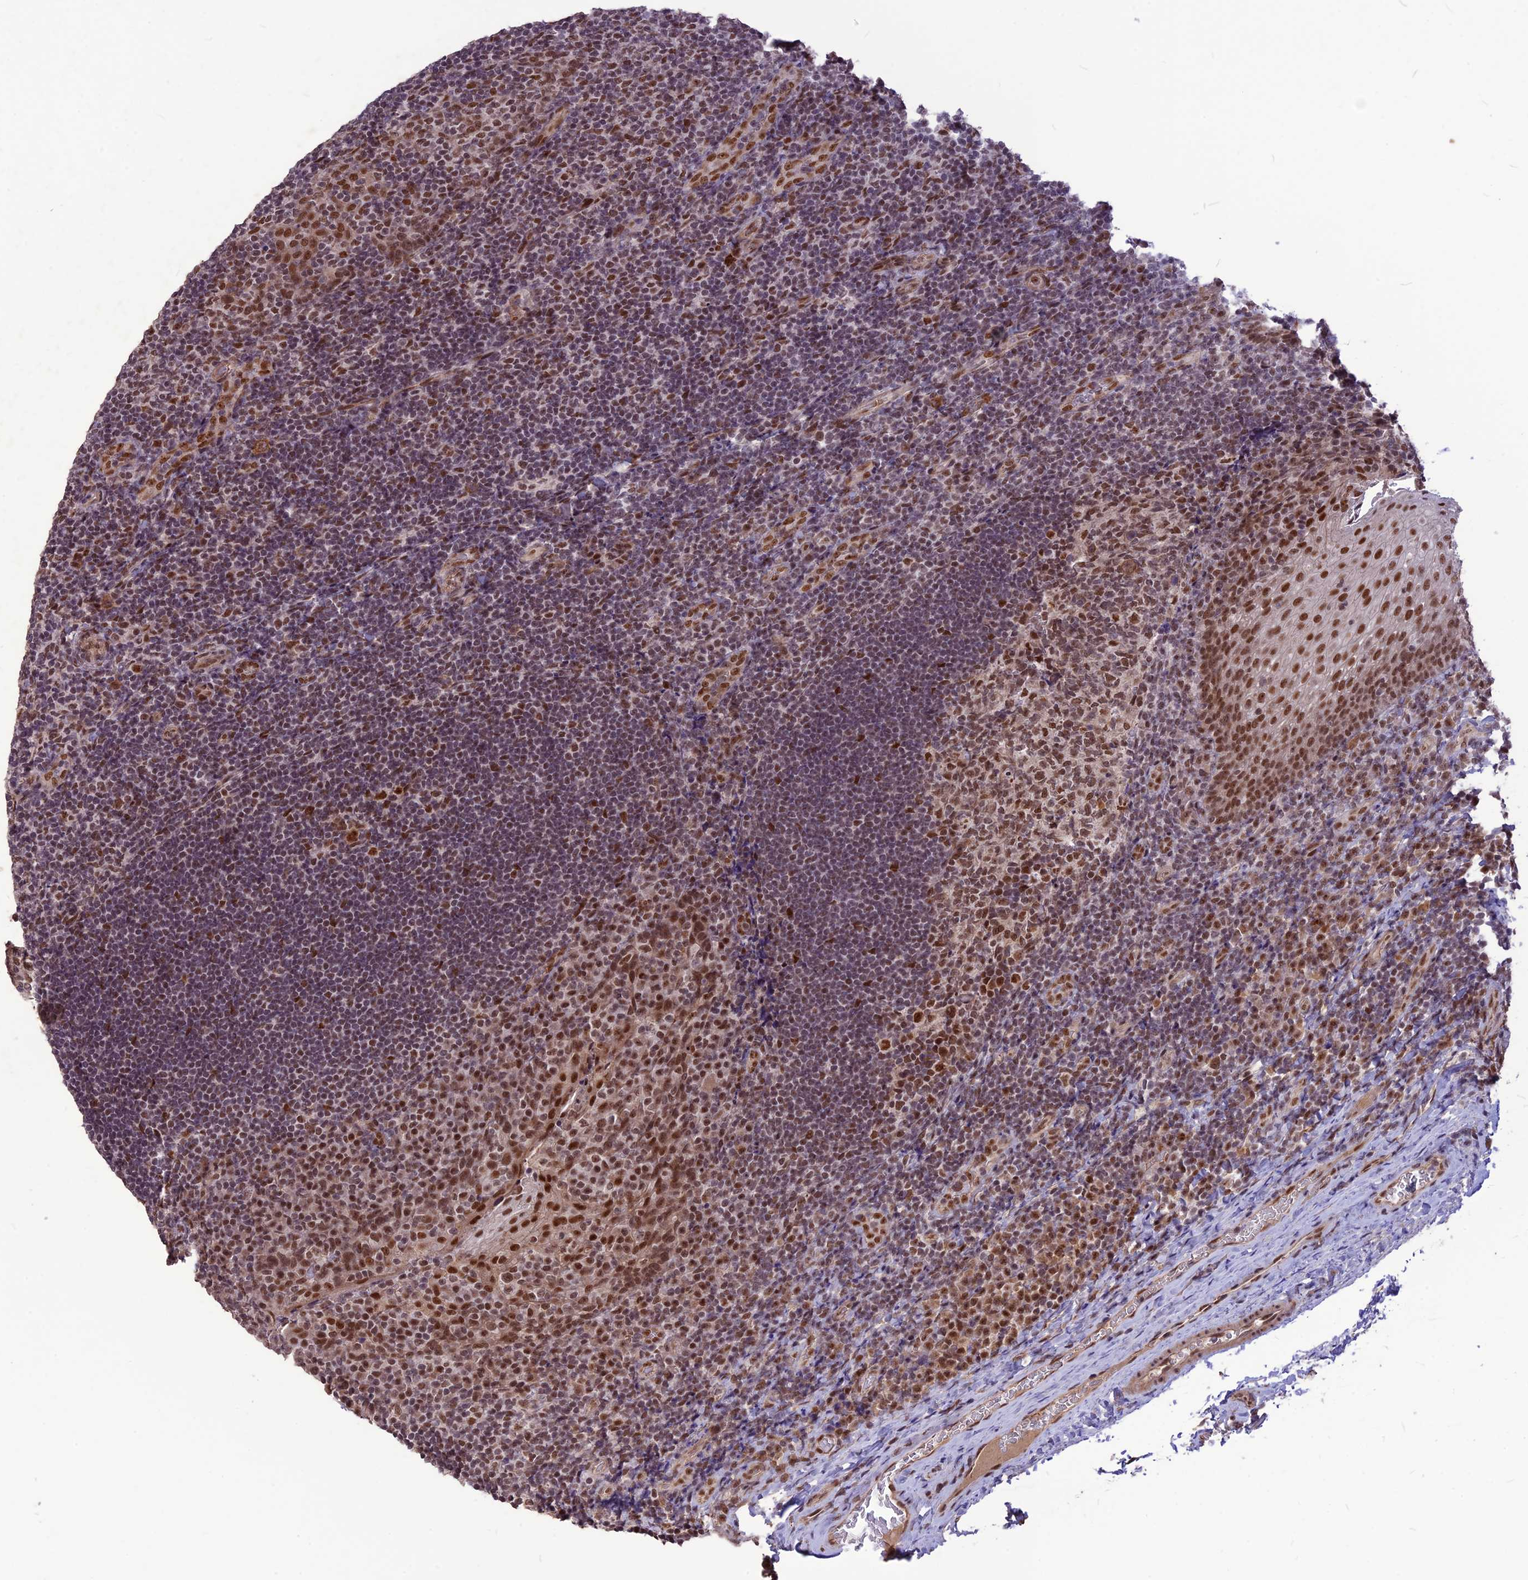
{"staining": {"intensity": "moderate", "quantity": ">75%", "location": "nuclear"}, "tissue": "tonsil", "cell_type": "Germinal center cells", "image_type": "normal", "snomed": [{"axis": "morphology", "description": "Normal tissue, NOS"}, {"axis": "topography", "description": "Tonsil"}], "caption": "Immunohistochemistry image of normal tonsil: tonsil stained using immunohistochemistry demonstrates medium levels of moderate protein expression localized specifically in the nuclear of germinal center cells, appearing as a nuclear brown color.", "gene": "DIS3", "patient": {"sex": "male", "age": 17}}